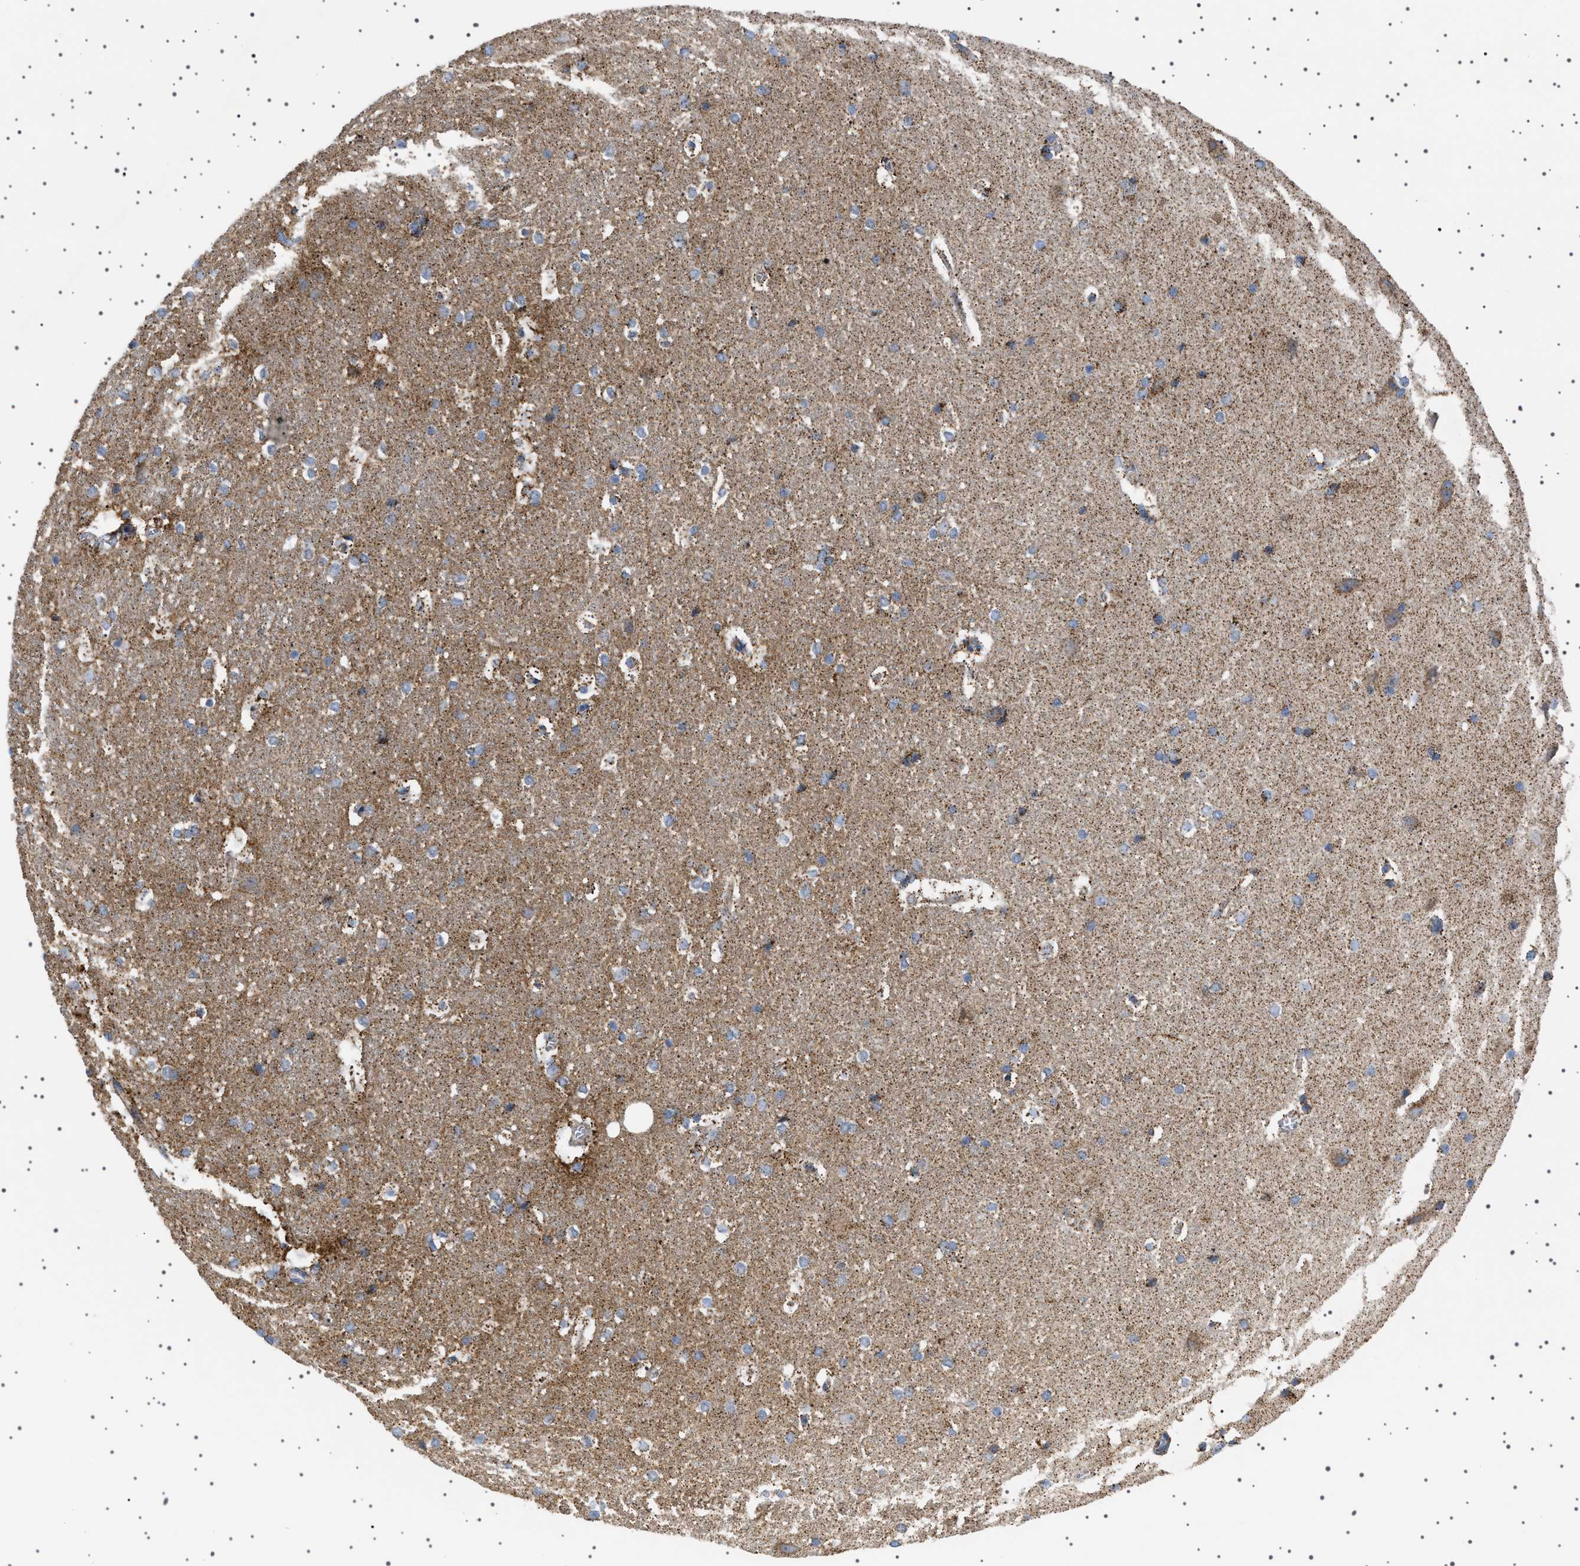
{"staining": {"intensity": "moderate", "quantity": "<25%", "location": "cytoplasmic/membranous"}, "tissue": "hippocampus", "cell_type": "Glial cells", "image_type": "normal", "snomed": [{"axis": "morphology", "description": "Normal tissue, NOS"}, {"axis": "topography", "description": "Hippocampus"}], "caption": "The image reveals a brown stain indicating the presence of a protein in the cytoplasmic/membranous of glial cells in hippocampus. Nuclei are stained in blue.", "gene": "UBXN8", "patient": {"sex": "female", "age": 19}}